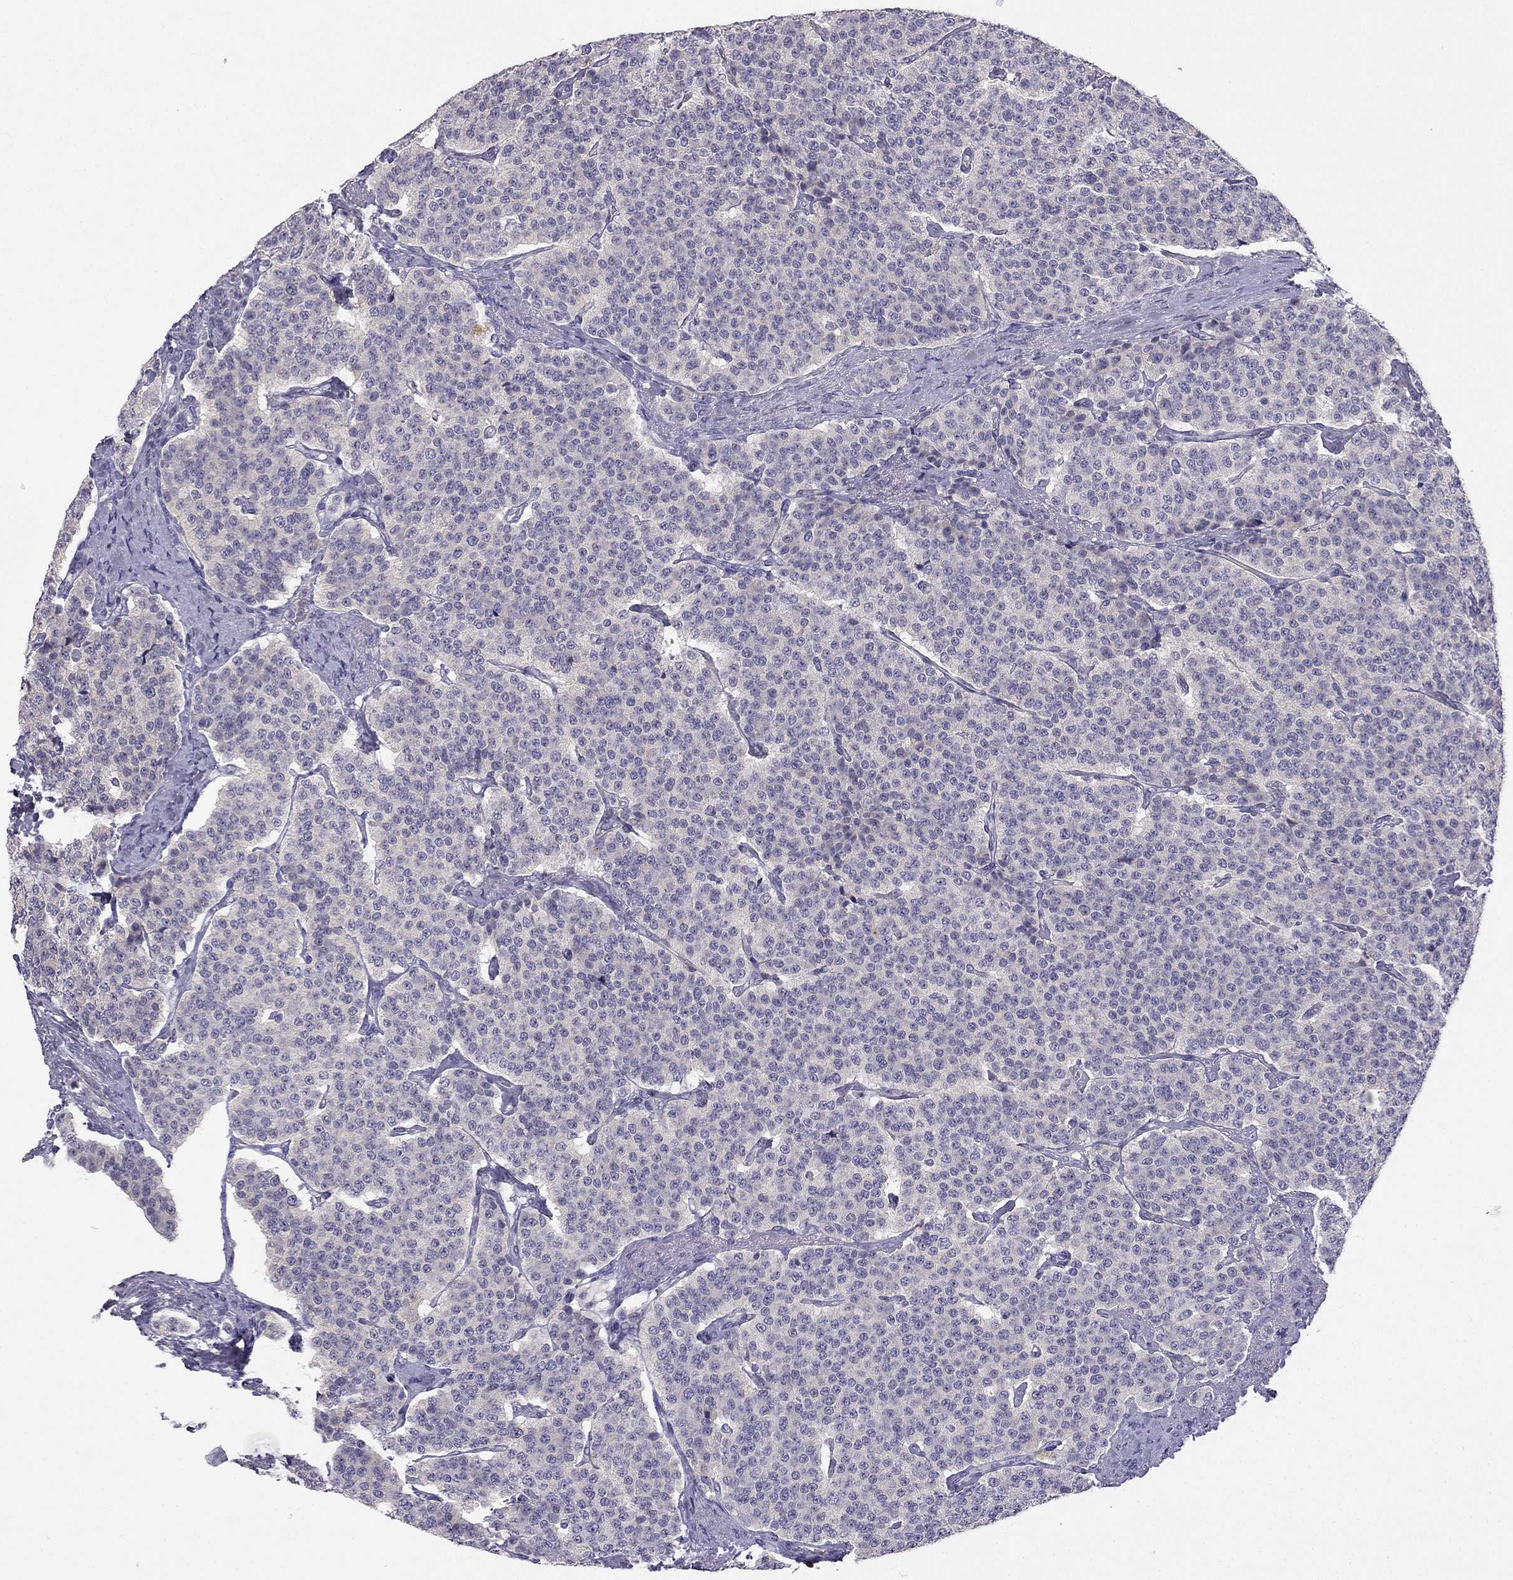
{"staining": {"intensity": "negative", "quantity": "none", "location": "none"}, "tissue": "carcinoid", "cell_type": "Tumor cells", "image_type": "cancer", "snomed": [{"axis": "morphology", "description": "Carcinoid, malignant, NOS"}, {"axis": "topography", "description": "Small intestine"}], "caption": "Human carcinoid (malignant) stained for a protein using immunohistochemistry (IHC) shows no expression in tumor cells.", "gene": "C16orf89", "patient": {"sex": "female", "age": 58}}